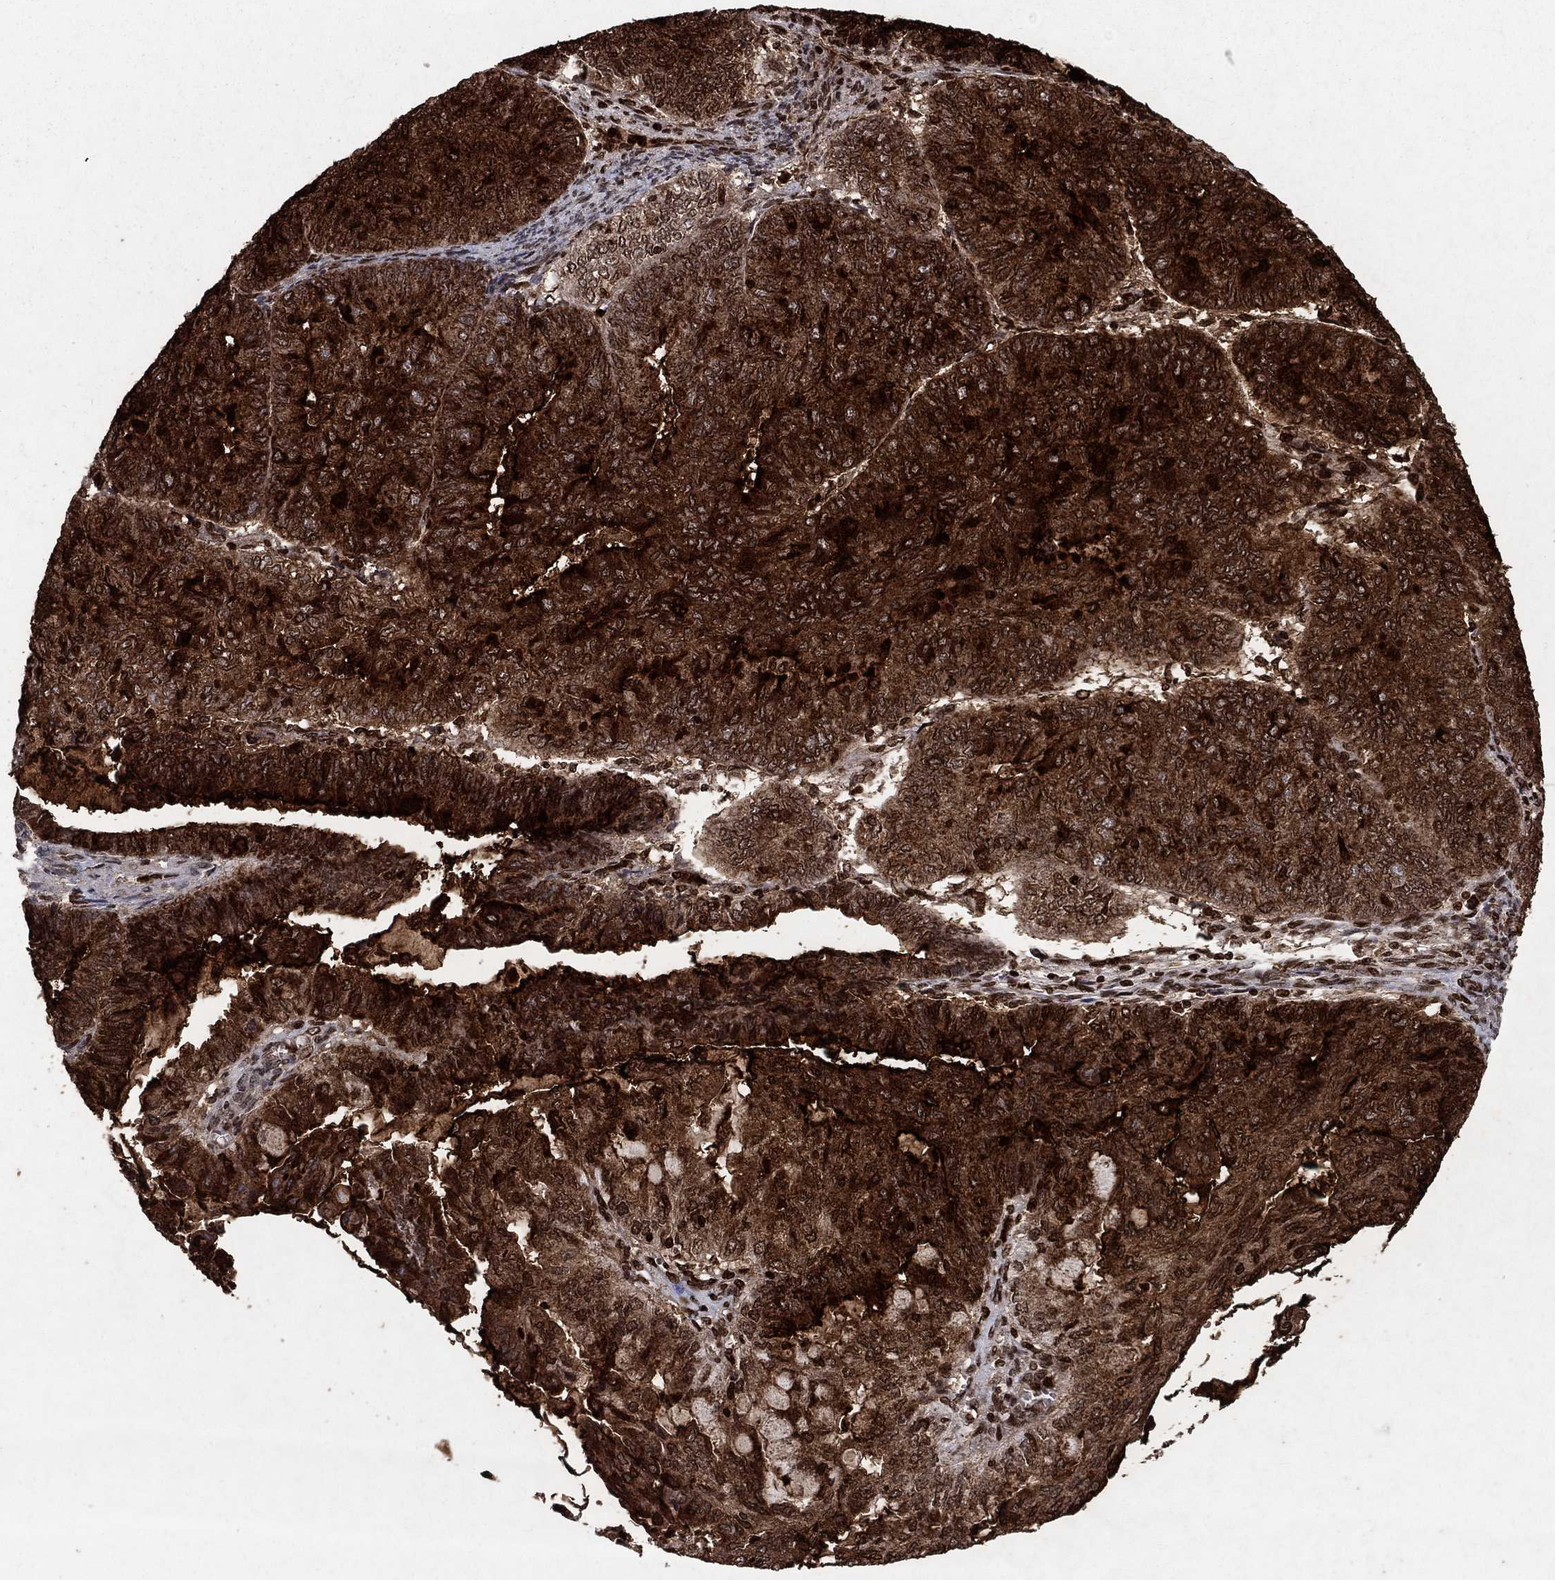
{"staining": {"intensity": "strong", "quantity": ">75%", "location": "cytoplasmic/membranous"}, "tissue": "endometrial cancer", "cell_type": "Tumor cells", "image_type": "cancer", "snomed": [{"axis": "morphology", "description": "Adenocarcinoma, NOS"}, {"axis": "topography", "description": "Endometrium"}], "caption": "Human endometrial cancer (adenocarcinoma) stained with a protein marker demonstrates strong staining in tumor cells.", "gene": "CD24", "patient": {"sex": "female", "age": 82}}